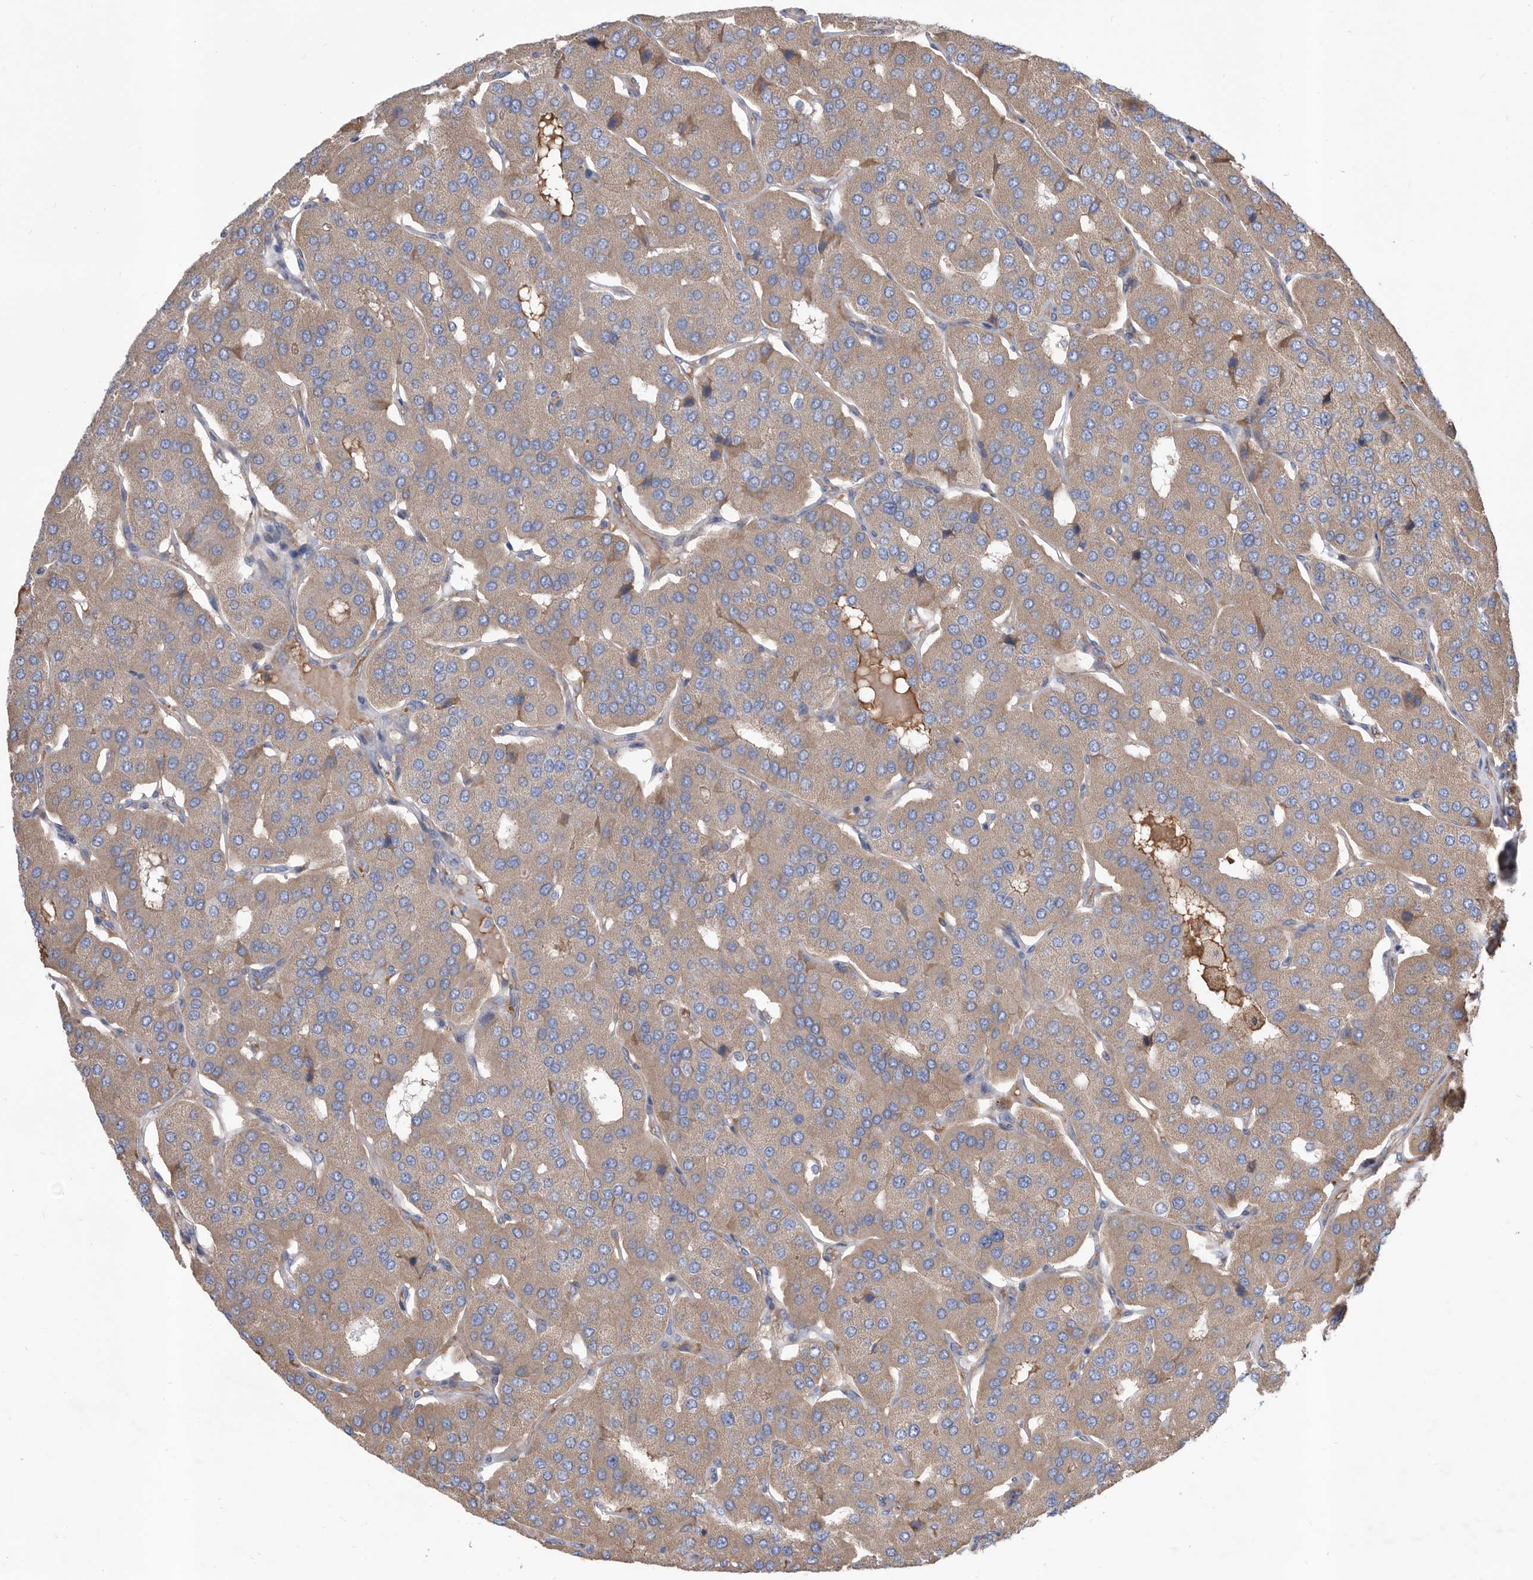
{"staining": {"intensity": "moderate", "quantity": ">75%", "location": "cytoplasmic/membranous"}, "tissue": "parathyroid gland", "cell_type": "Glandular cells", "image_type": "normal", "snomed": [{"axis": "morphology", "description": "Normal tissue, NOS"}, {"axis": "morphology", "description": "Adenoma, NOS"}, {"axis": "topography", "description": "Parathyroid gland"}], "caption": "This micrograph exhibits immunohistochemistry staining of unremarkable human parathyroid gland, with medium moderate cytoplasmic/membranous expression in about >75% of glandular cells.", "gene": "ATP13A3", "patient": {"sex": "female", "age": 86}}